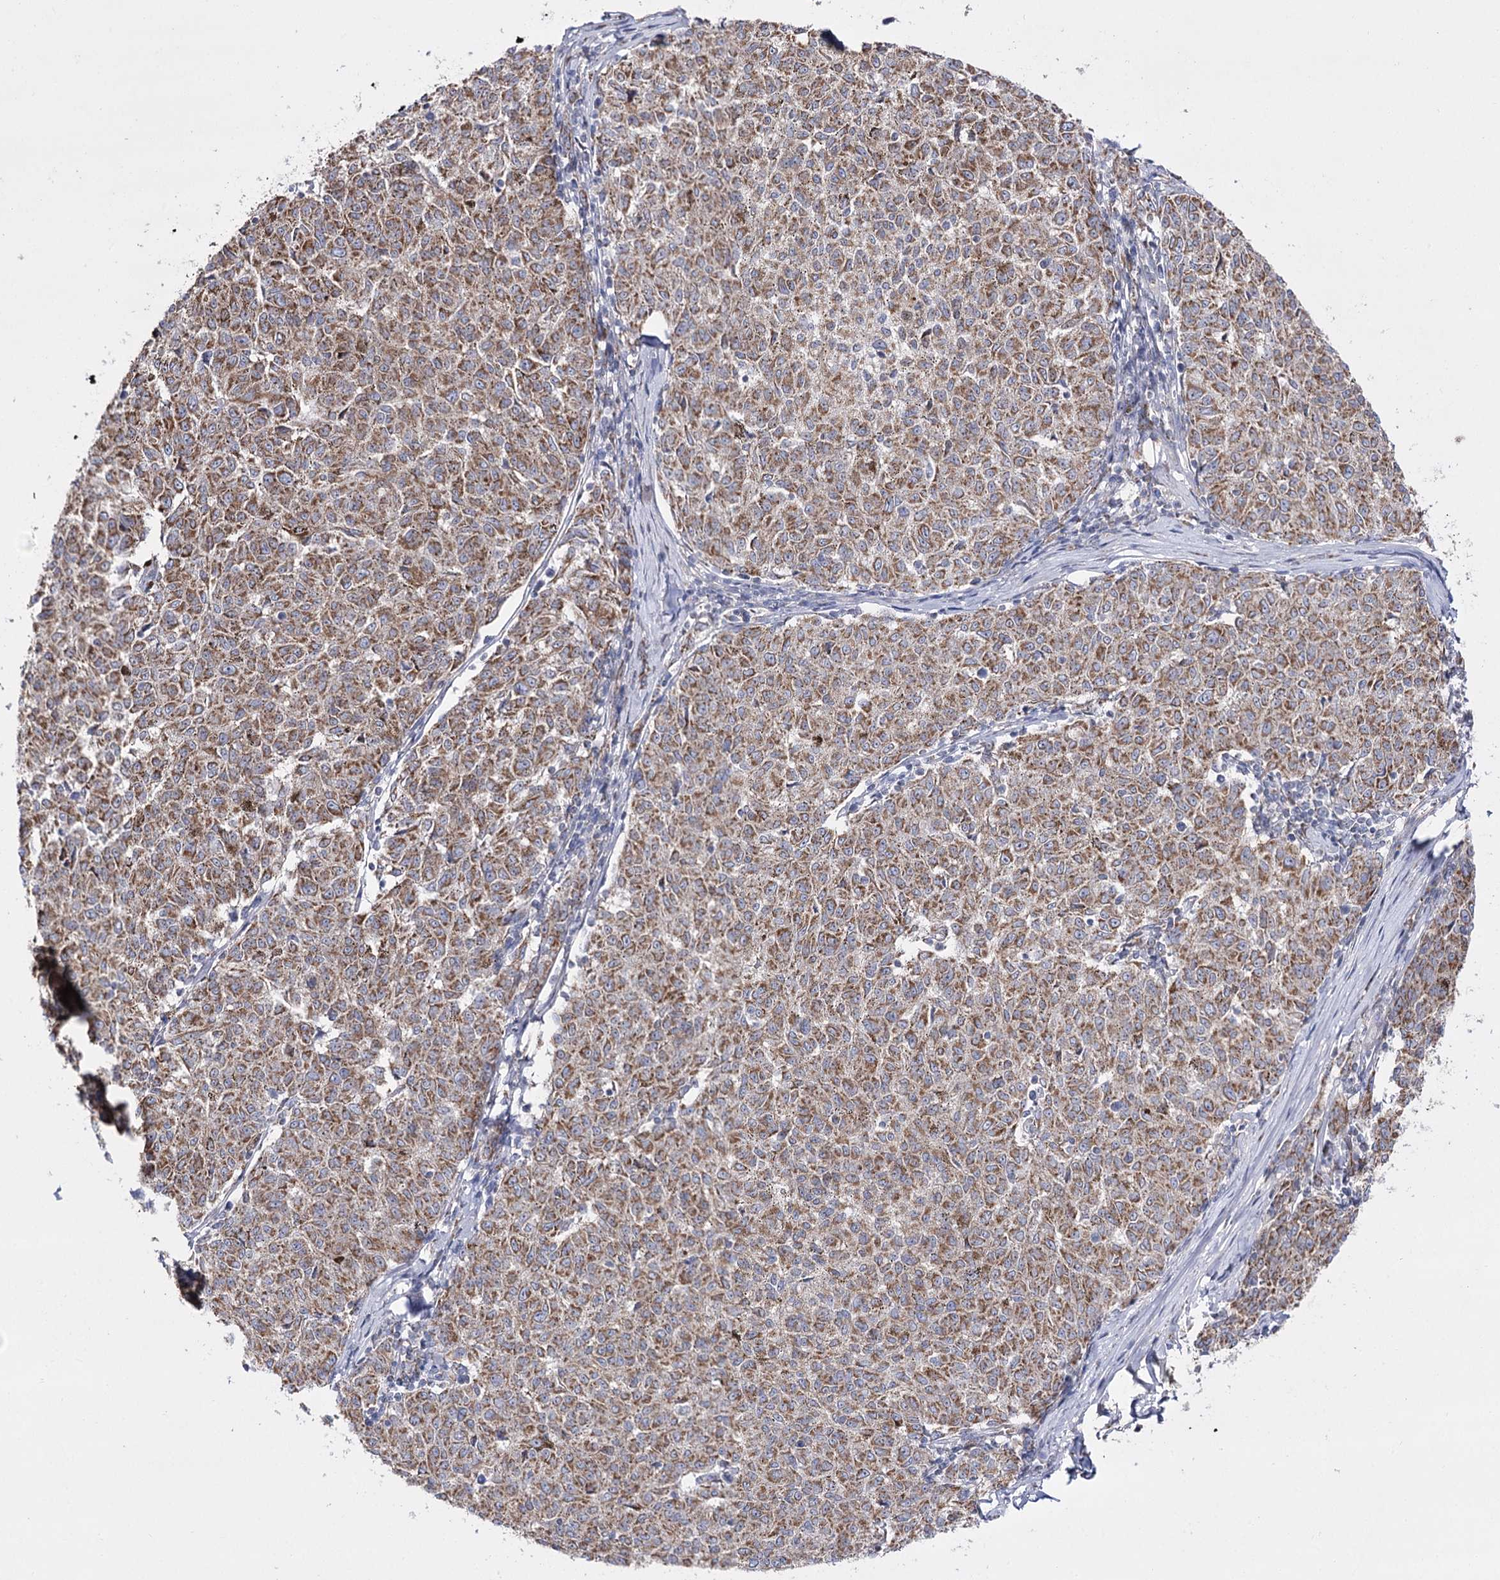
{"staining": {"intensity": "moderate", "quantity": ">75%", "location": "cytoplasmic/membranous"}, "tissue": "melanoma", "cell_type": "Tumor cells", "image_type": "cancer", "snomed": [{"axis": "morphology", "description": "Malignant melanoma, NOS"}, {"axis": "topography", "description": "Skin"}], "caption": "DAB (3,3'-diaminobenzidine) immunohistochemical staining of malignant melanoma displays moderate cytoplasmic/membranous protein staining in about >75% of tumor cells. (Brightfield microscopy of DAB IHC at high magnification).", "gene": "NADK2", "patient": {"sex": "female", "age": 72}}